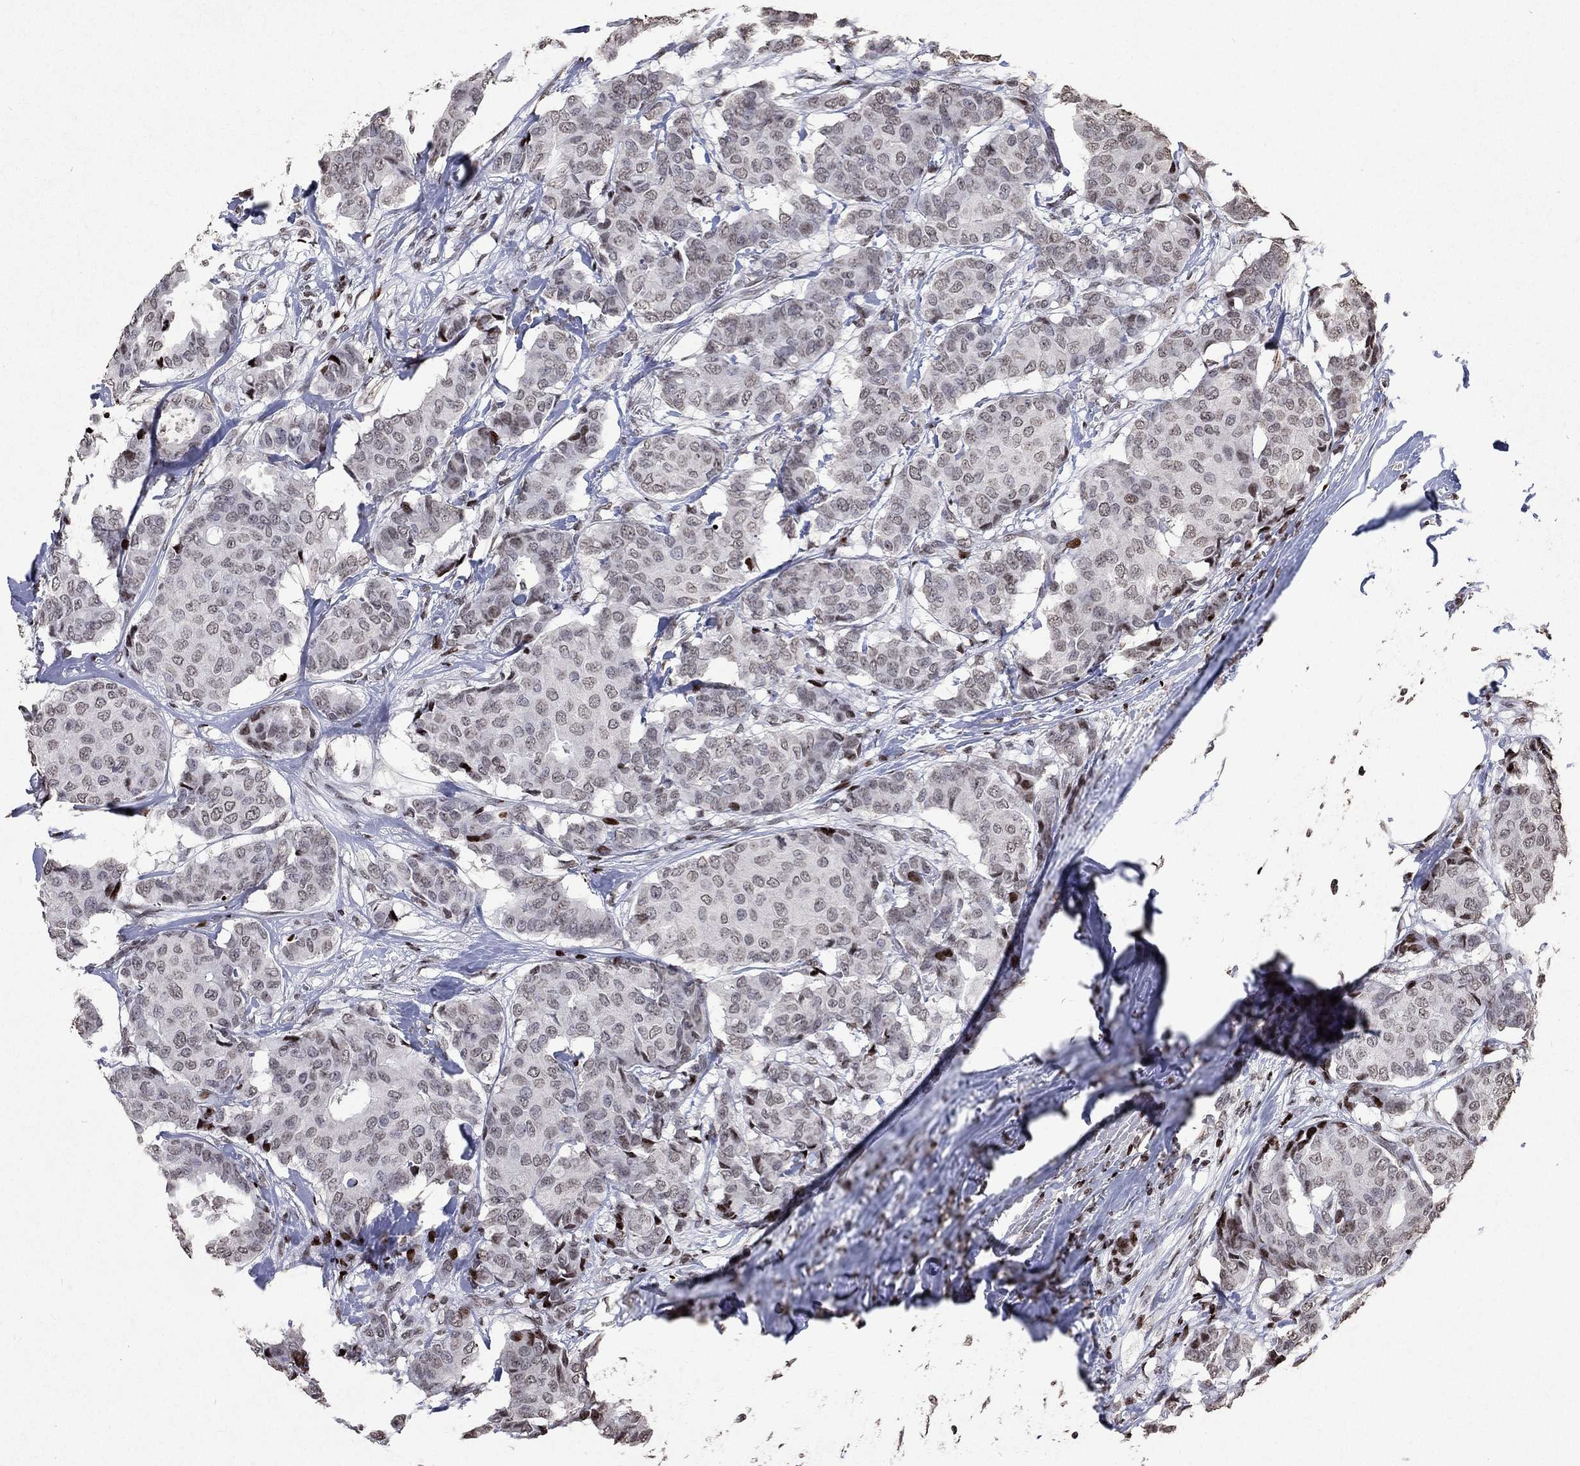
{"staining": {"intensity": "negative", "quantity": "none", "location": "none"}, "tissue": "breast cancer", "cell_type": "Tumor cells", "image_type": "cancer", "snomed": [{"axis": "morphology", "description": "Duct carcinoma"}, {"axis": "topography", "description": "Breast"}], "caption": "Breast cancer was stained to show a protein in brown. There is no significant positivity in tumor cells.", "gene": "SRSF3", "patient": {"sex": "female", "age": 75}}